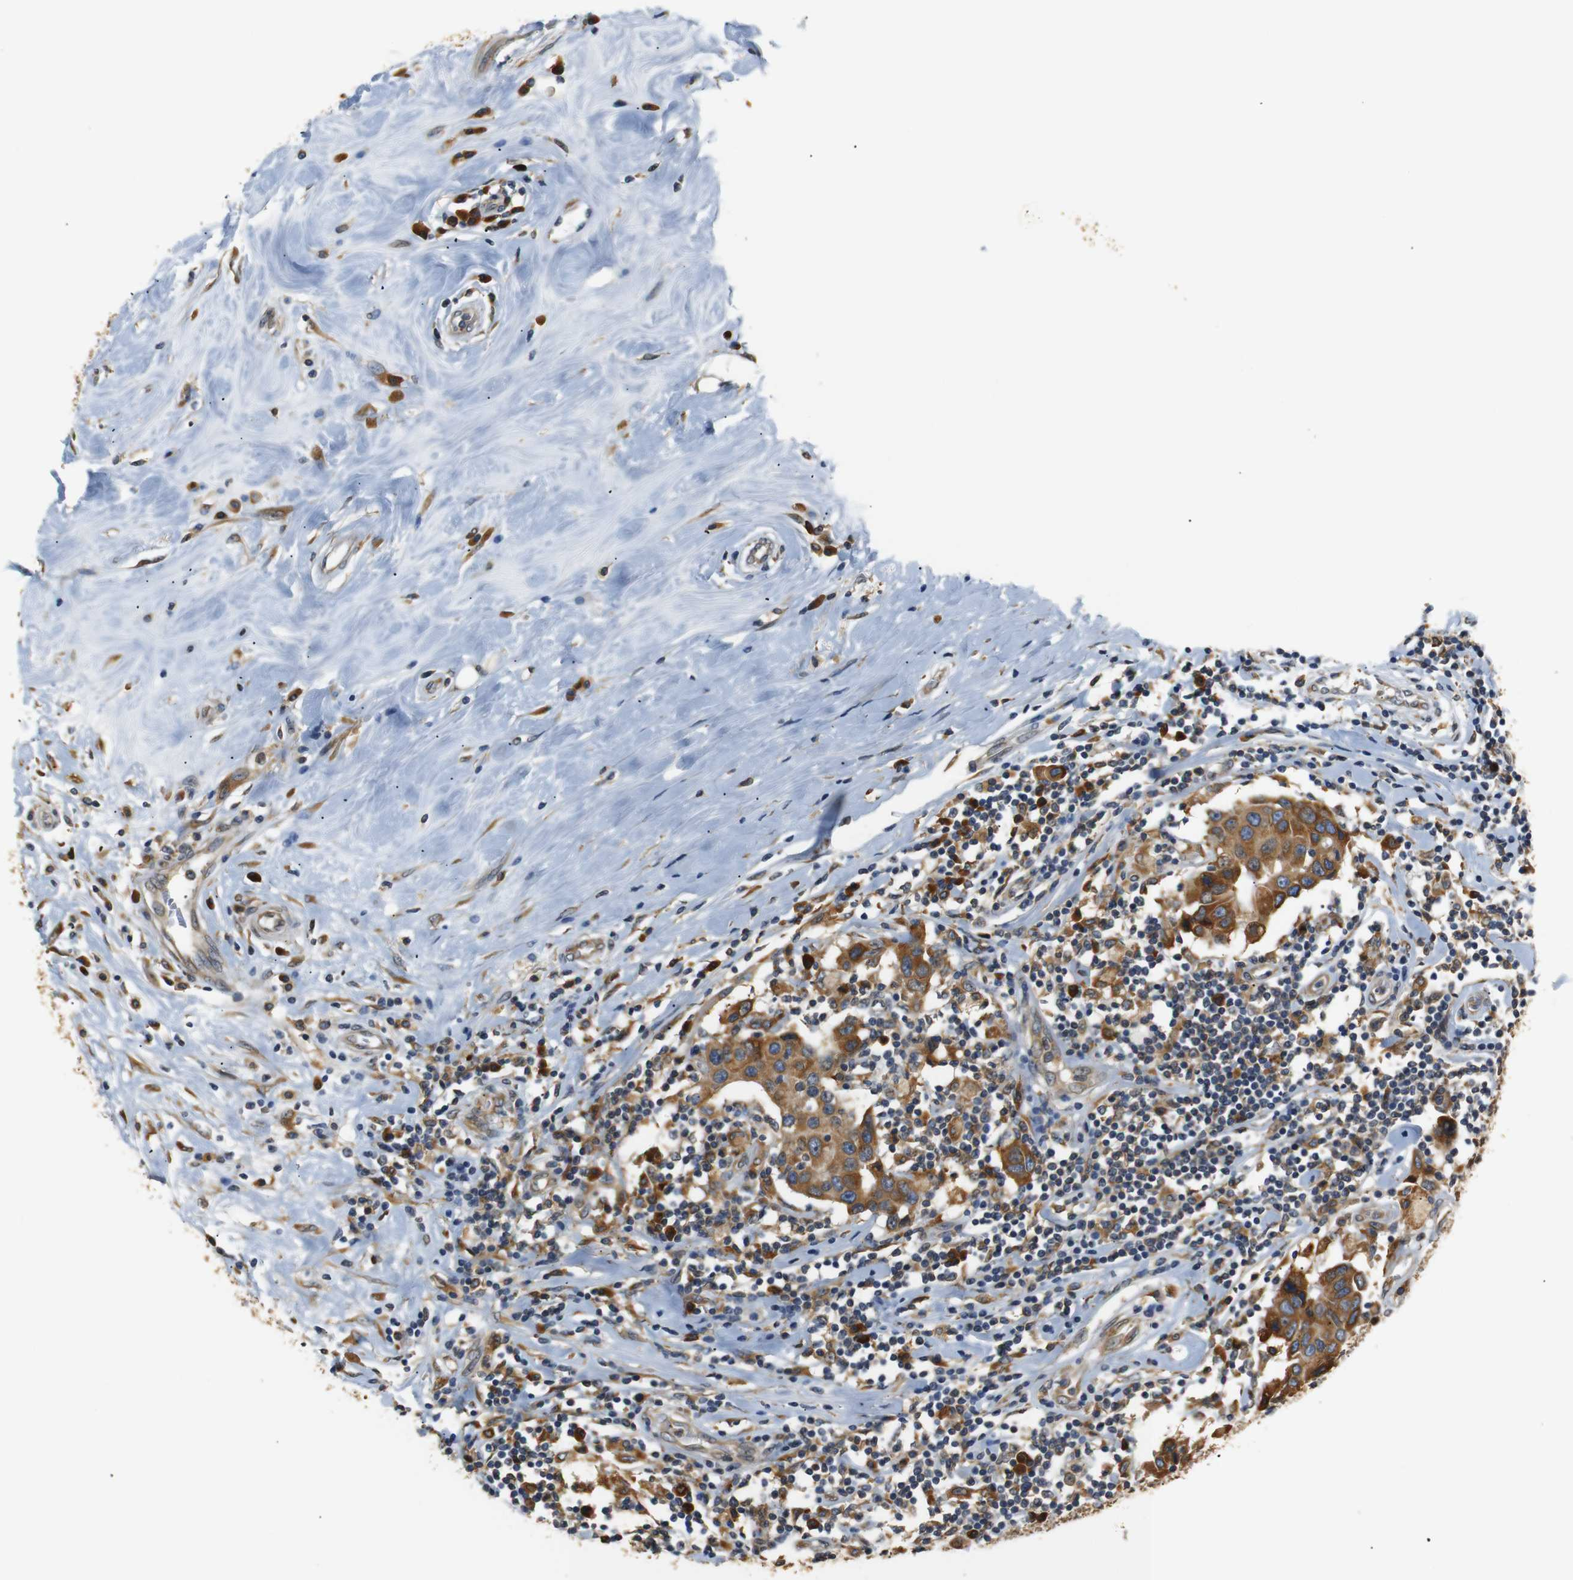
{"staining": {"intensity": "moderate", "quantity": ">75%", "location": "cytoplasmic/membranous"}, "tissue": "breast cancer", "cell_type": "Tumor cells", "image_type": "cancer", "snomed": [{"axis": "morphology", "description": "Duct carcinoma"}, {"axis": "topography", "description": "Breast"}], "caption": "Breast cancer (invasive ductal carcinoma) stained with a brown dye exhibits moderate cytoplasmic/membranous positive positivity in approximately >75% of tumor cells.", "gene": "TMED2", "patient": {"sex": "female", "age": 27}}